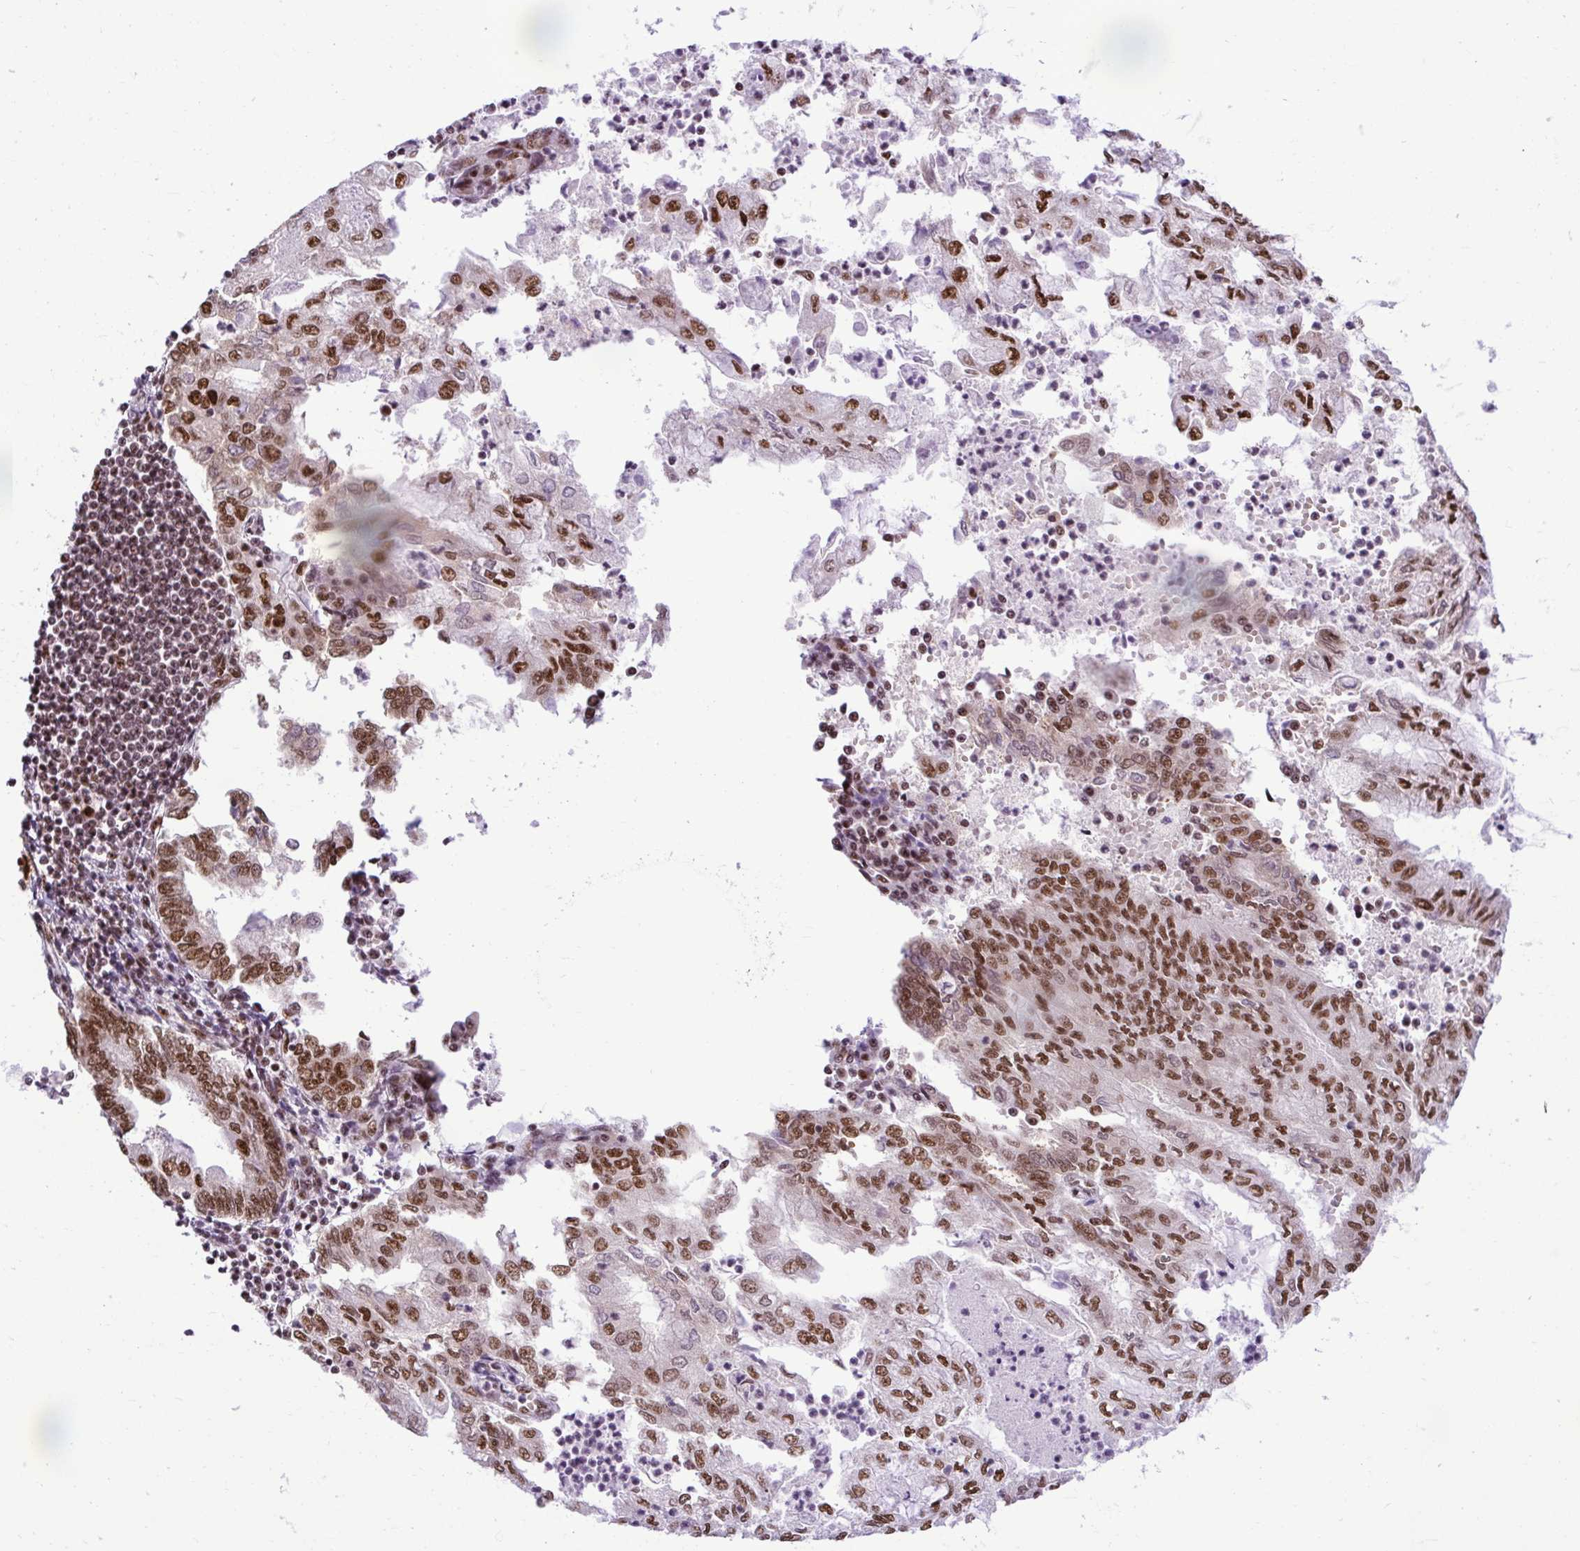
{"staining": {"intensity": "strong", "quantity": ">75%", "location": "nuclear"}, "tissue": "endometrial cancer", "cell_type": "Tumor cells", "image_type": "cancer", "snomed": [{"axis": "morphology", "description": "Adenocarcinoma, NOS"}, {"axis": "topography", "description": "Endometrium"}], "caption": "Immunohistochemistry photomicrograph of endometrial adenocarcinoma stained for a protein (brown), which demonstrates high levels of strong nuclear expression in approximately >75% of tumor cells.", "gene": "PRPF19", "patient": {"sex": "female", "age": 75}}